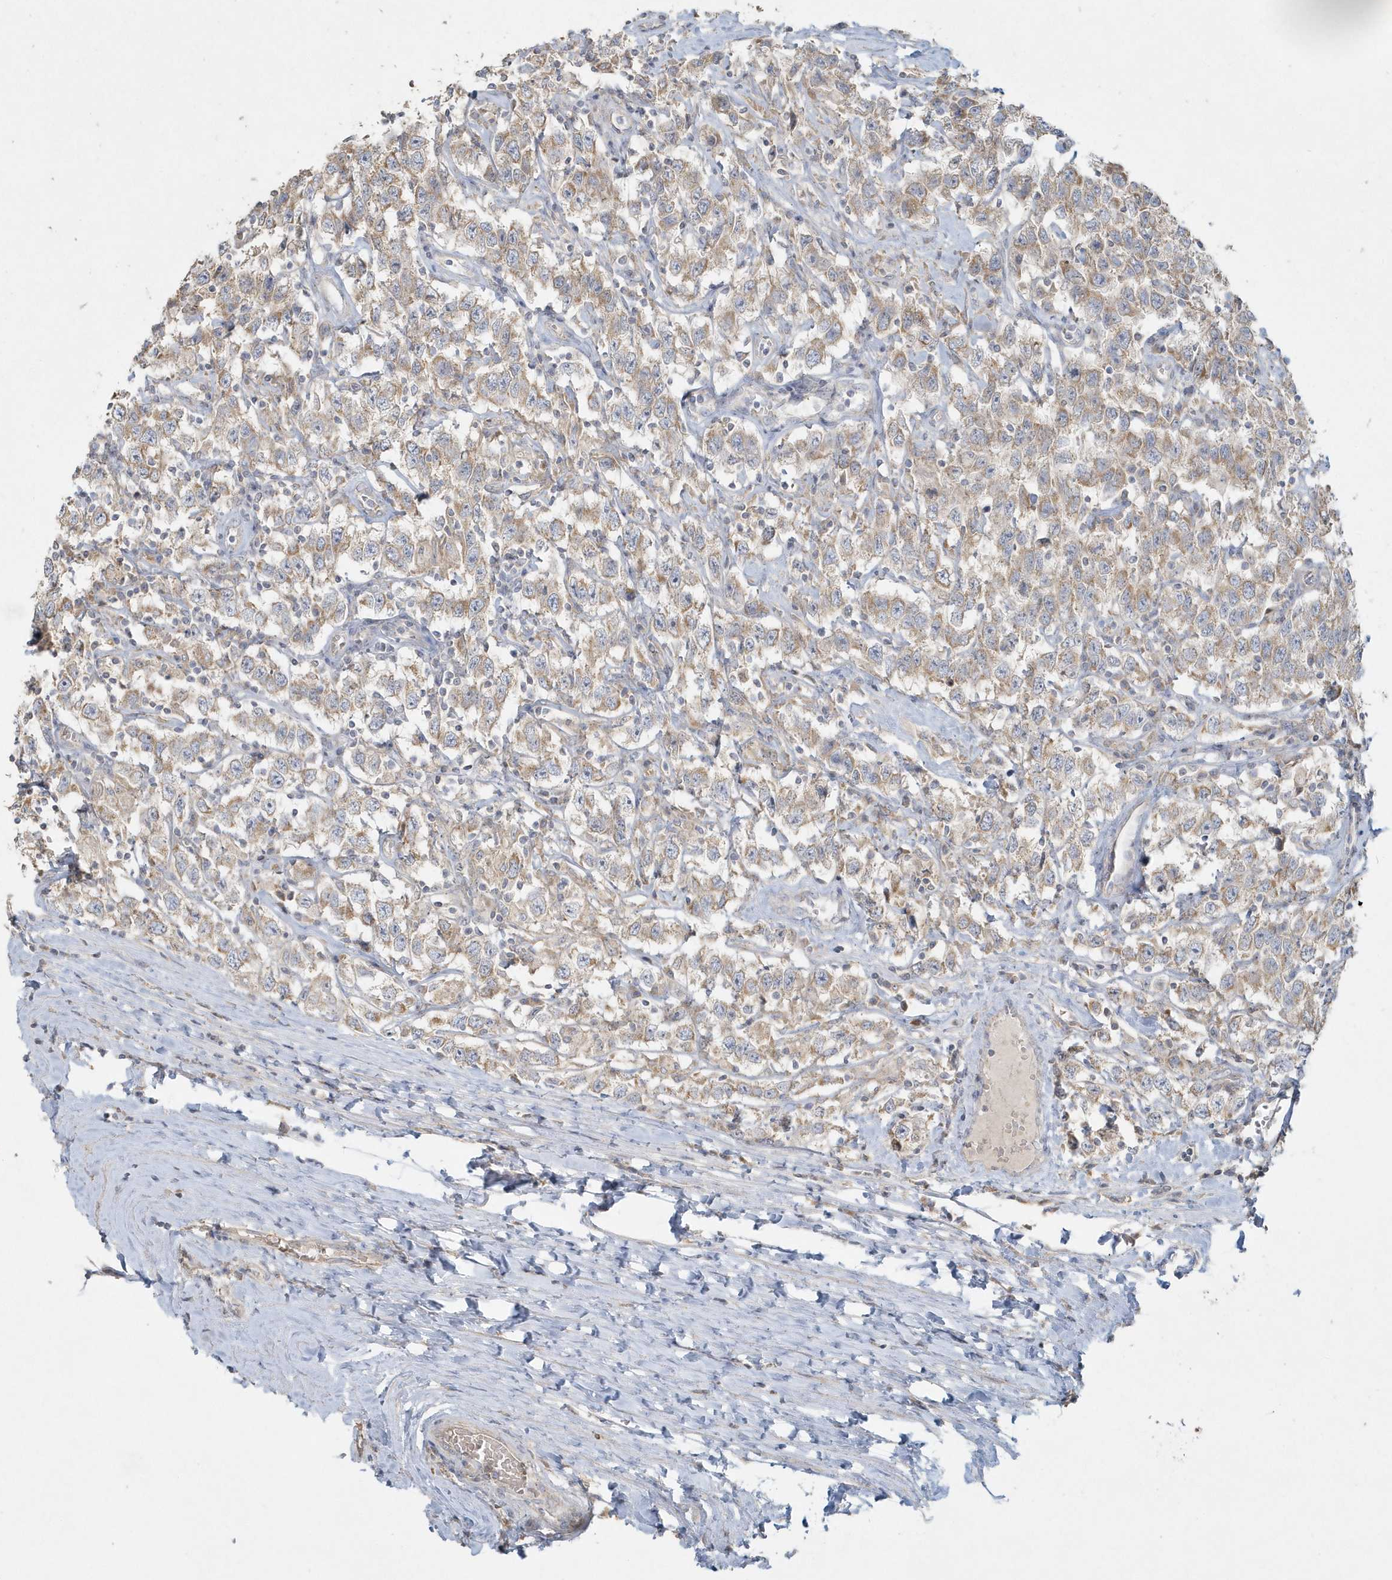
{"staining": {"intensity": "moderate", "quantity": ">75%", "location": "cytoplasmic/membranous"}, "tissue": "testis cancer", "cell_type": "Tumor cells", "image_type": "cancer", "snomed": [{"axis": "morphology", "description": "Seminoma, NOS"}, {"axis": "topography", "description": "Testis"}], "caption": "Protein expression analysis of testis seminoma reveals moderate cytoplasmic/membranous positivity in approximately >75% of tumor cells.", "gene": "BLTP3A", "patient": {"sex": "male", "age": 41}}